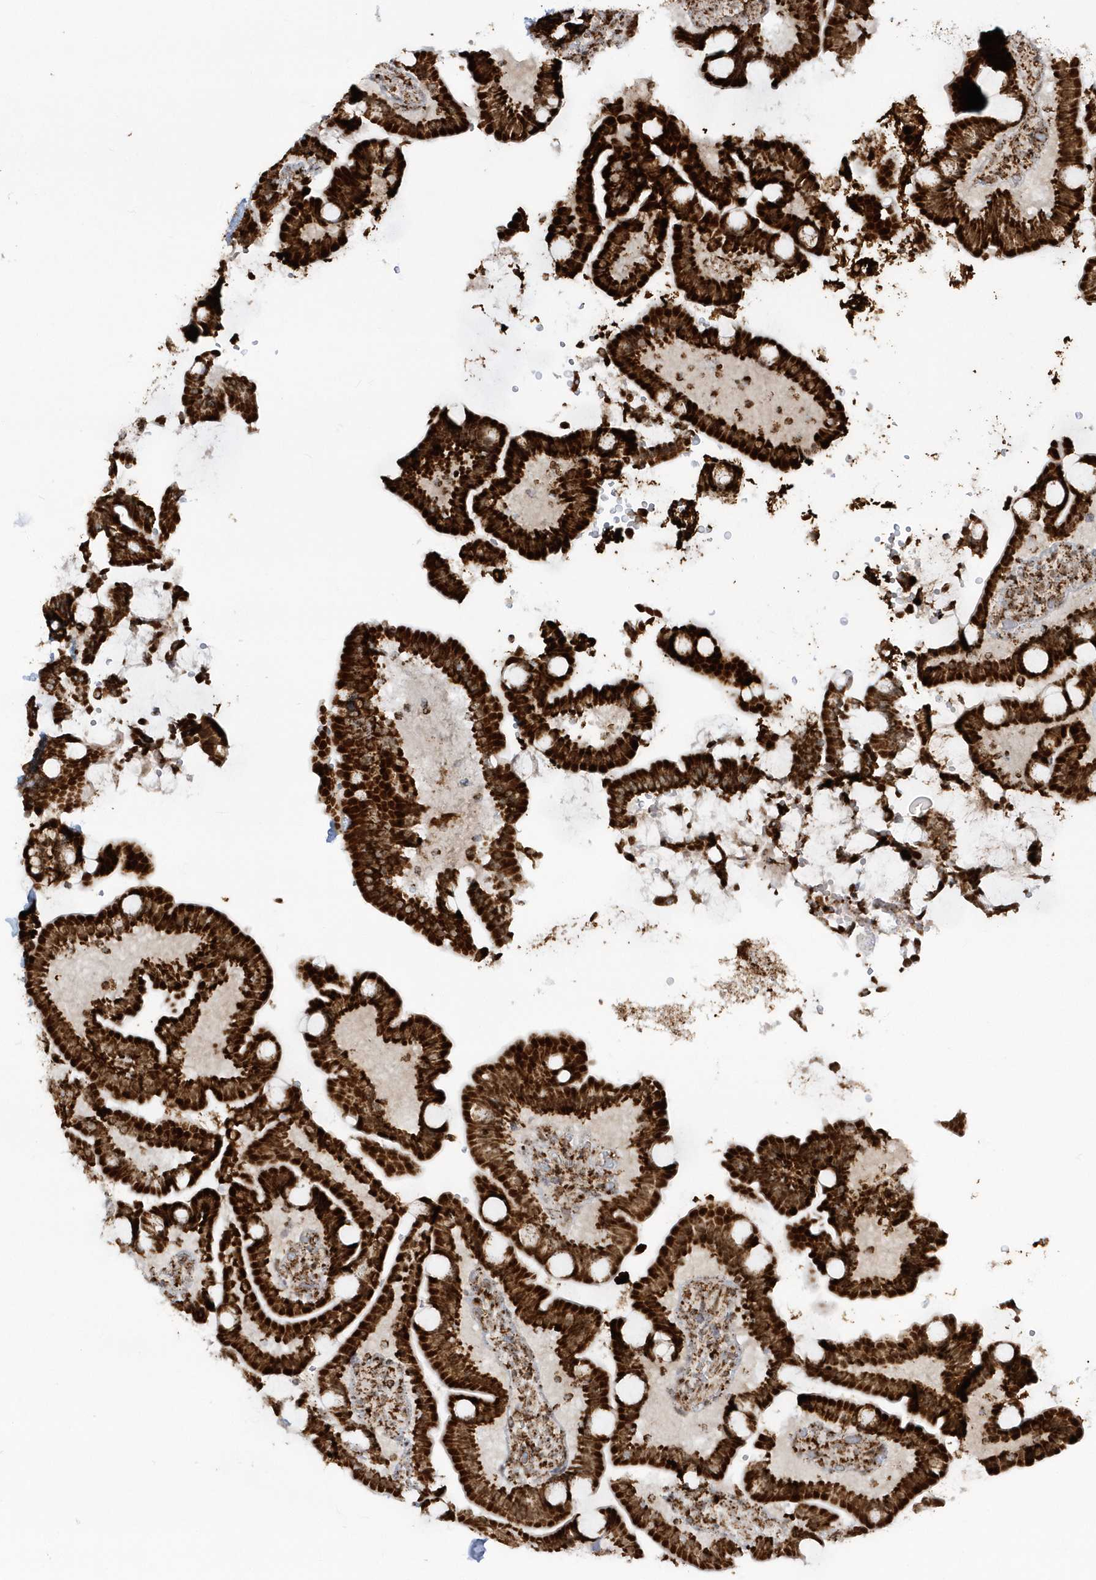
{"staining": {"intensity": "strong", "quantity": ">75%", "location": "cytoplasmic/membranous"}, "tissue": "duodenum", "cell_type": "Glandular cells", "image_type": "normal", "snomed": [{"axis": "morphology", "description": "Normal tissue, NOS"}, {"axis": "topography", "description": "Duodenum"}], "caption": "A high amount of strong cytoplasmic/membranous staining is identified in approximately >75% of glandular cells in benign duodenum.", "gene": "CRY2", "patient": {"sex": "male", "age": 55}}